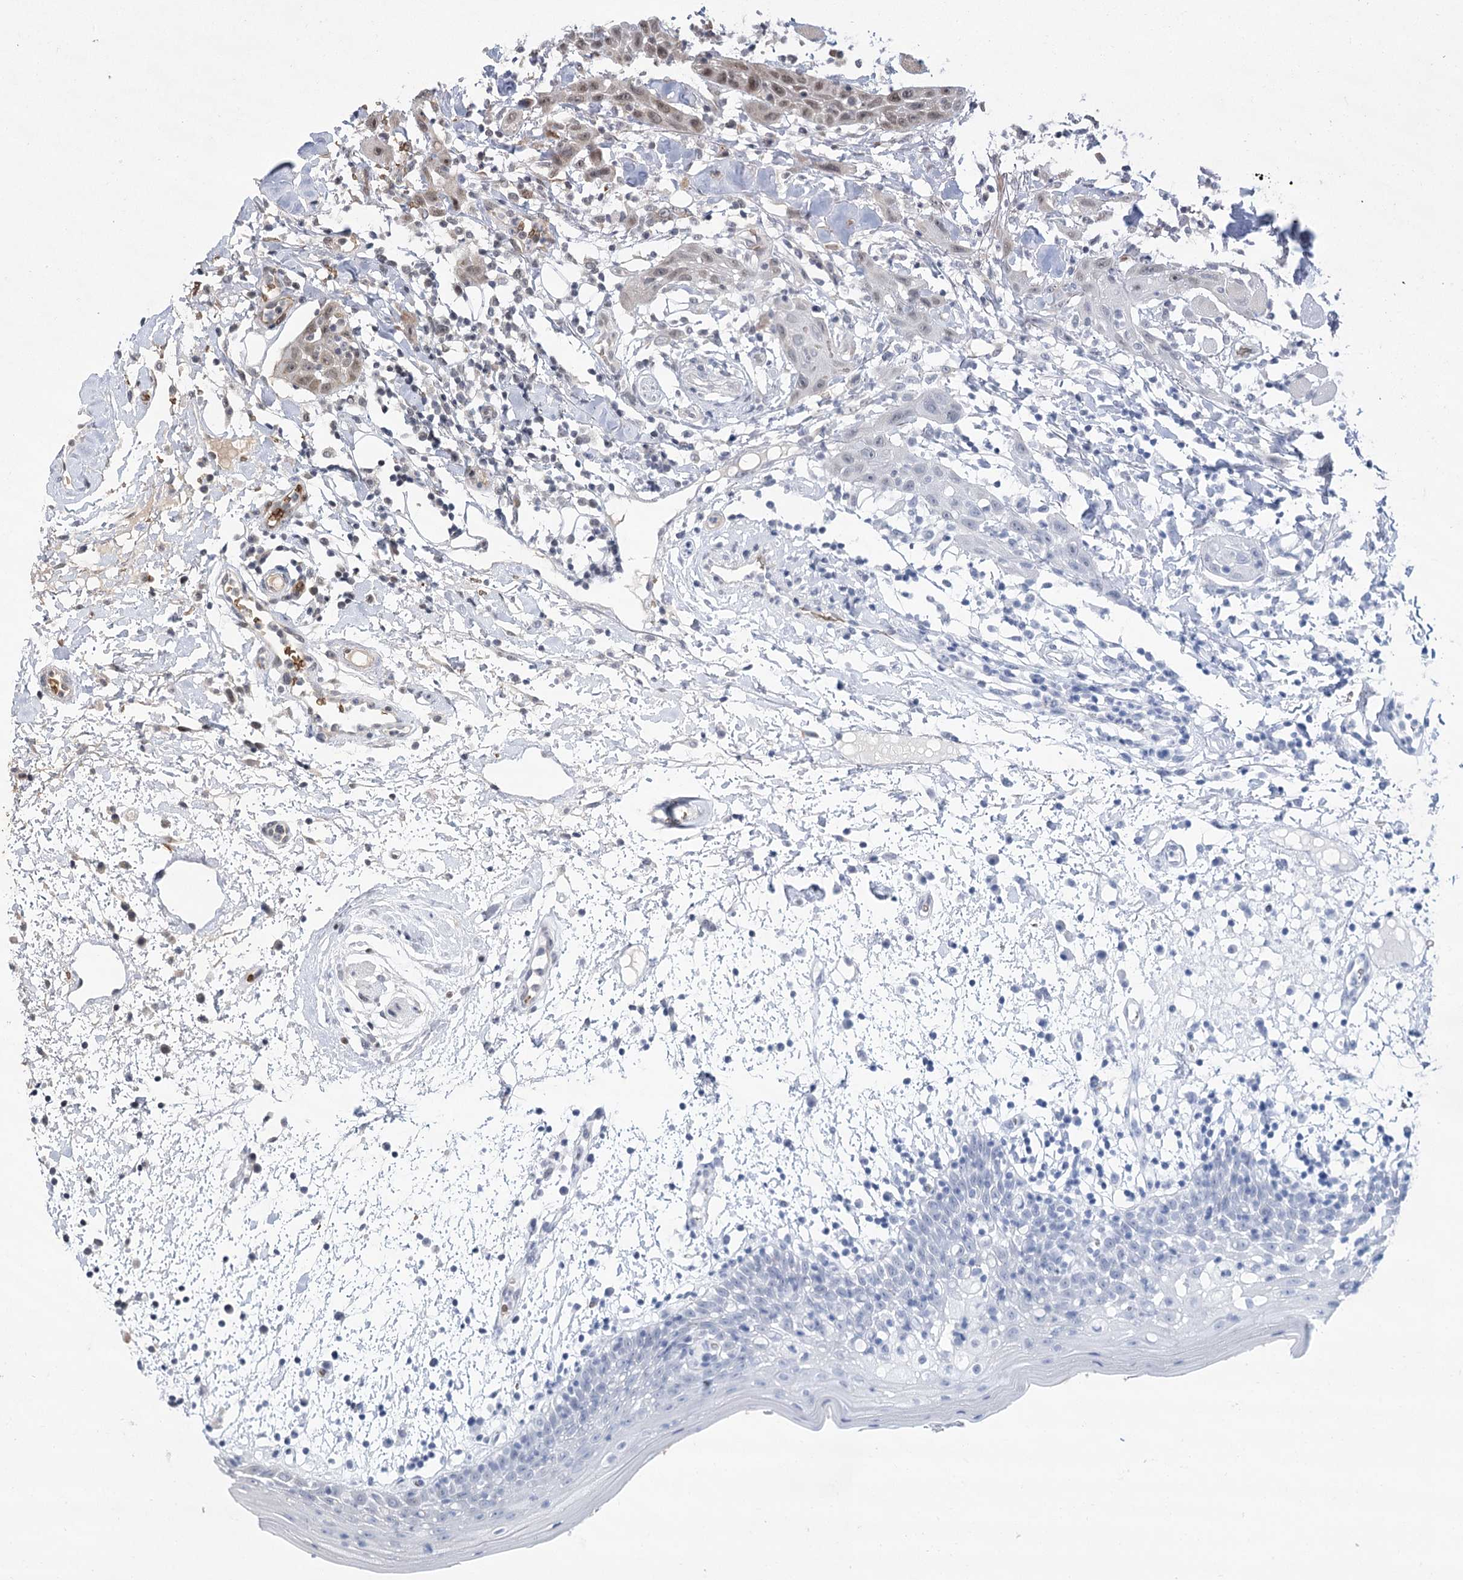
{"staining": {"intensity": "weak", "quantity": "<25%", "location": "nuclear"}, "tissue": "oral mucosa", "cell_type": "Squamous epithelial cells", "image_type": "normal", "snomed": [{"axis": "morphology", "description": "Normal tissue, NOS"}, {"axis": "morphology", "description": "Squamous cell carcinoma, NOS"}, {"axis": "topography", "description": "Skeletal muscle"}, {"axis": "topography", "description": "Oral tissue"}], "caption": "An image of human oral mucosa is negative for staining in squamous epithelial cells. (Stains: DAB IHC with hematoxylin counter stain, Microscopy: brightfield microscopy at high magnification).", "gene": "NSMCE4A", "patient": {"sex": "male", "age": 71}}